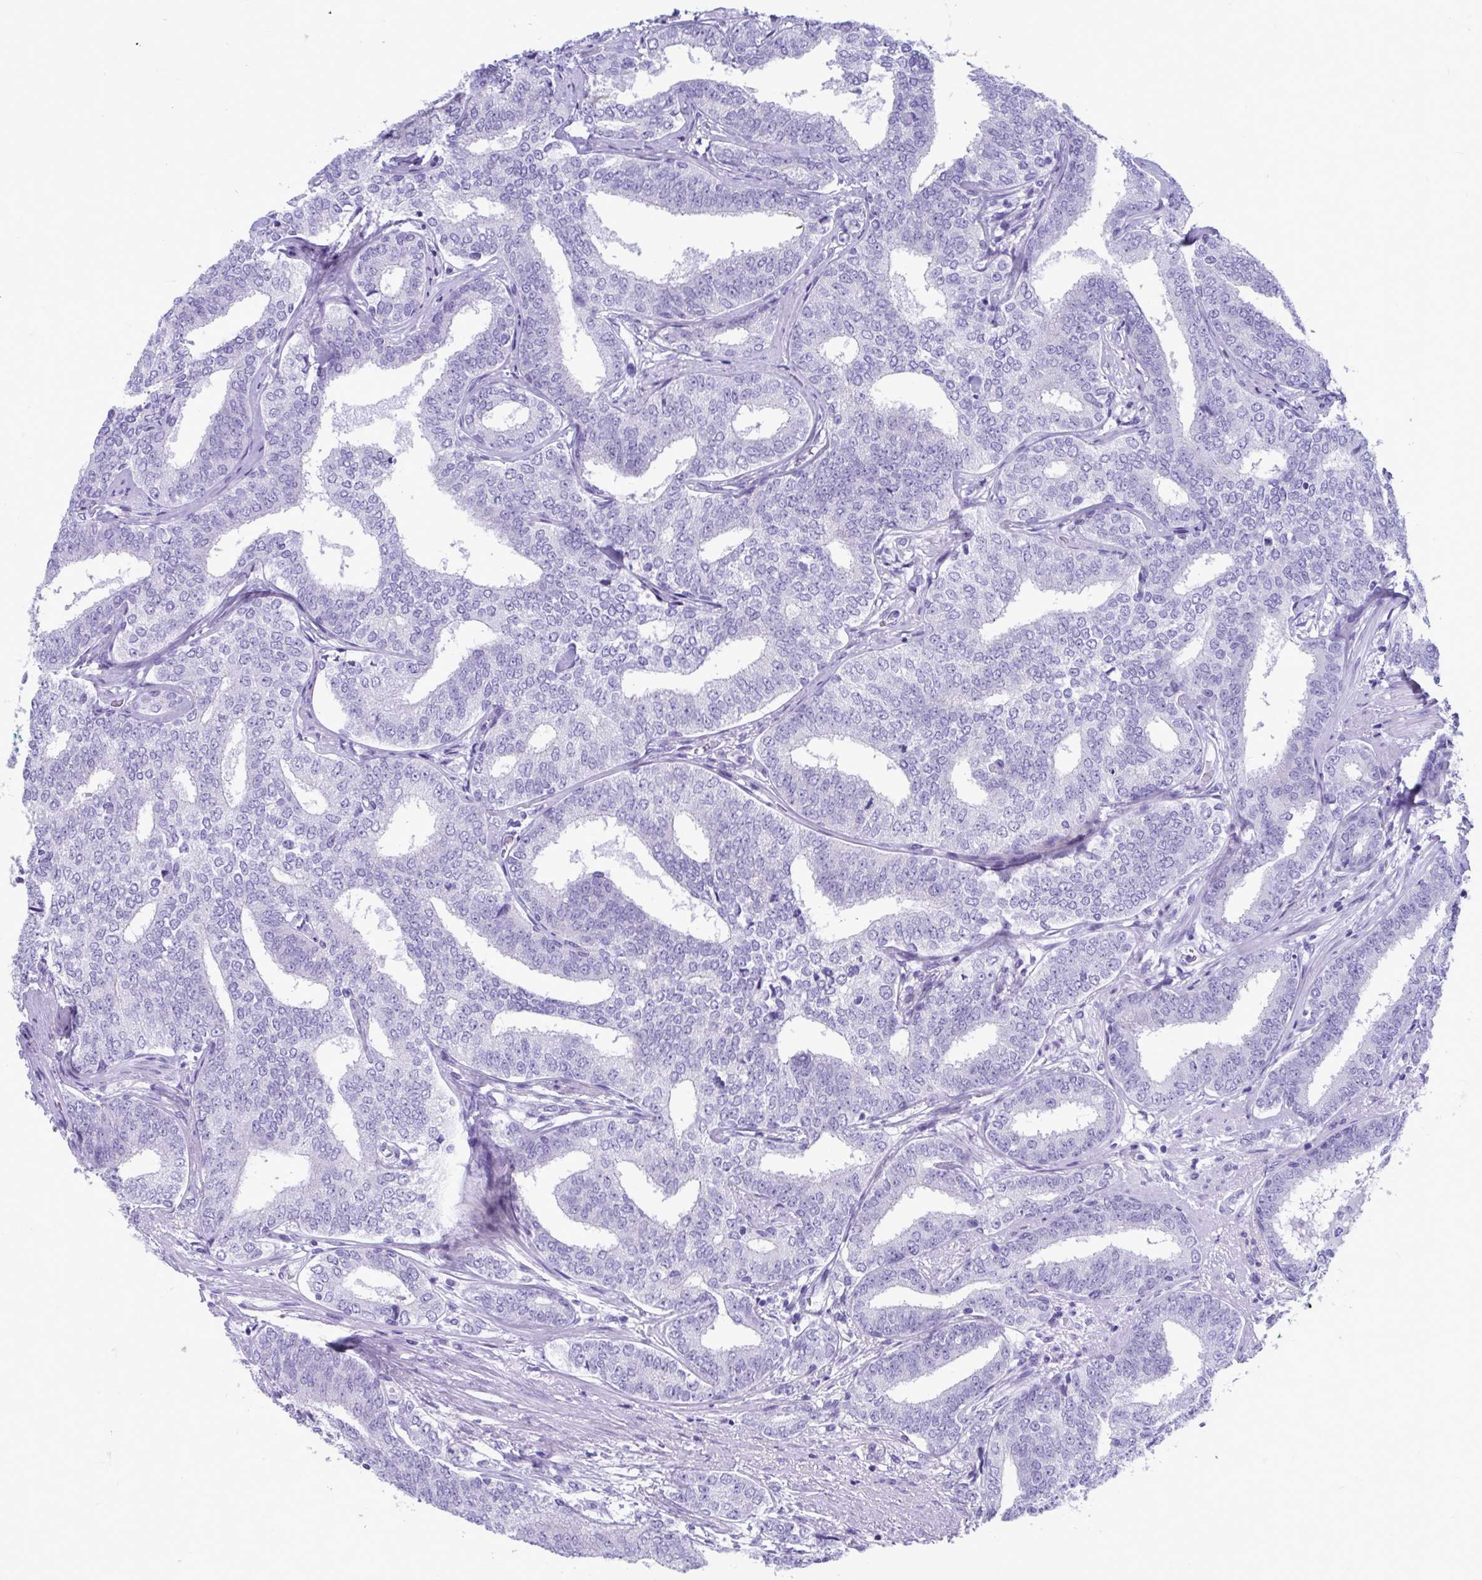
{"staining": {"intensity": "negative", "quantity": "none", "location": "none"}, "tissue": "prostate cancer", "cell_type": "Tumor cells", "image_type": "cancer", "snomed": [{"axis": "morphology", "description": "Adenocarcinoma, High grade"}, {"axis": "topography", "description": "Prostate"}], "caption": "A micrograph of prostate cancer (high-grade adenocarcinoma) stained for a protein displays no brown staining in tumor cells.", "gene": "TTC30B", "patient": {"sex": "male", "age": 72}}